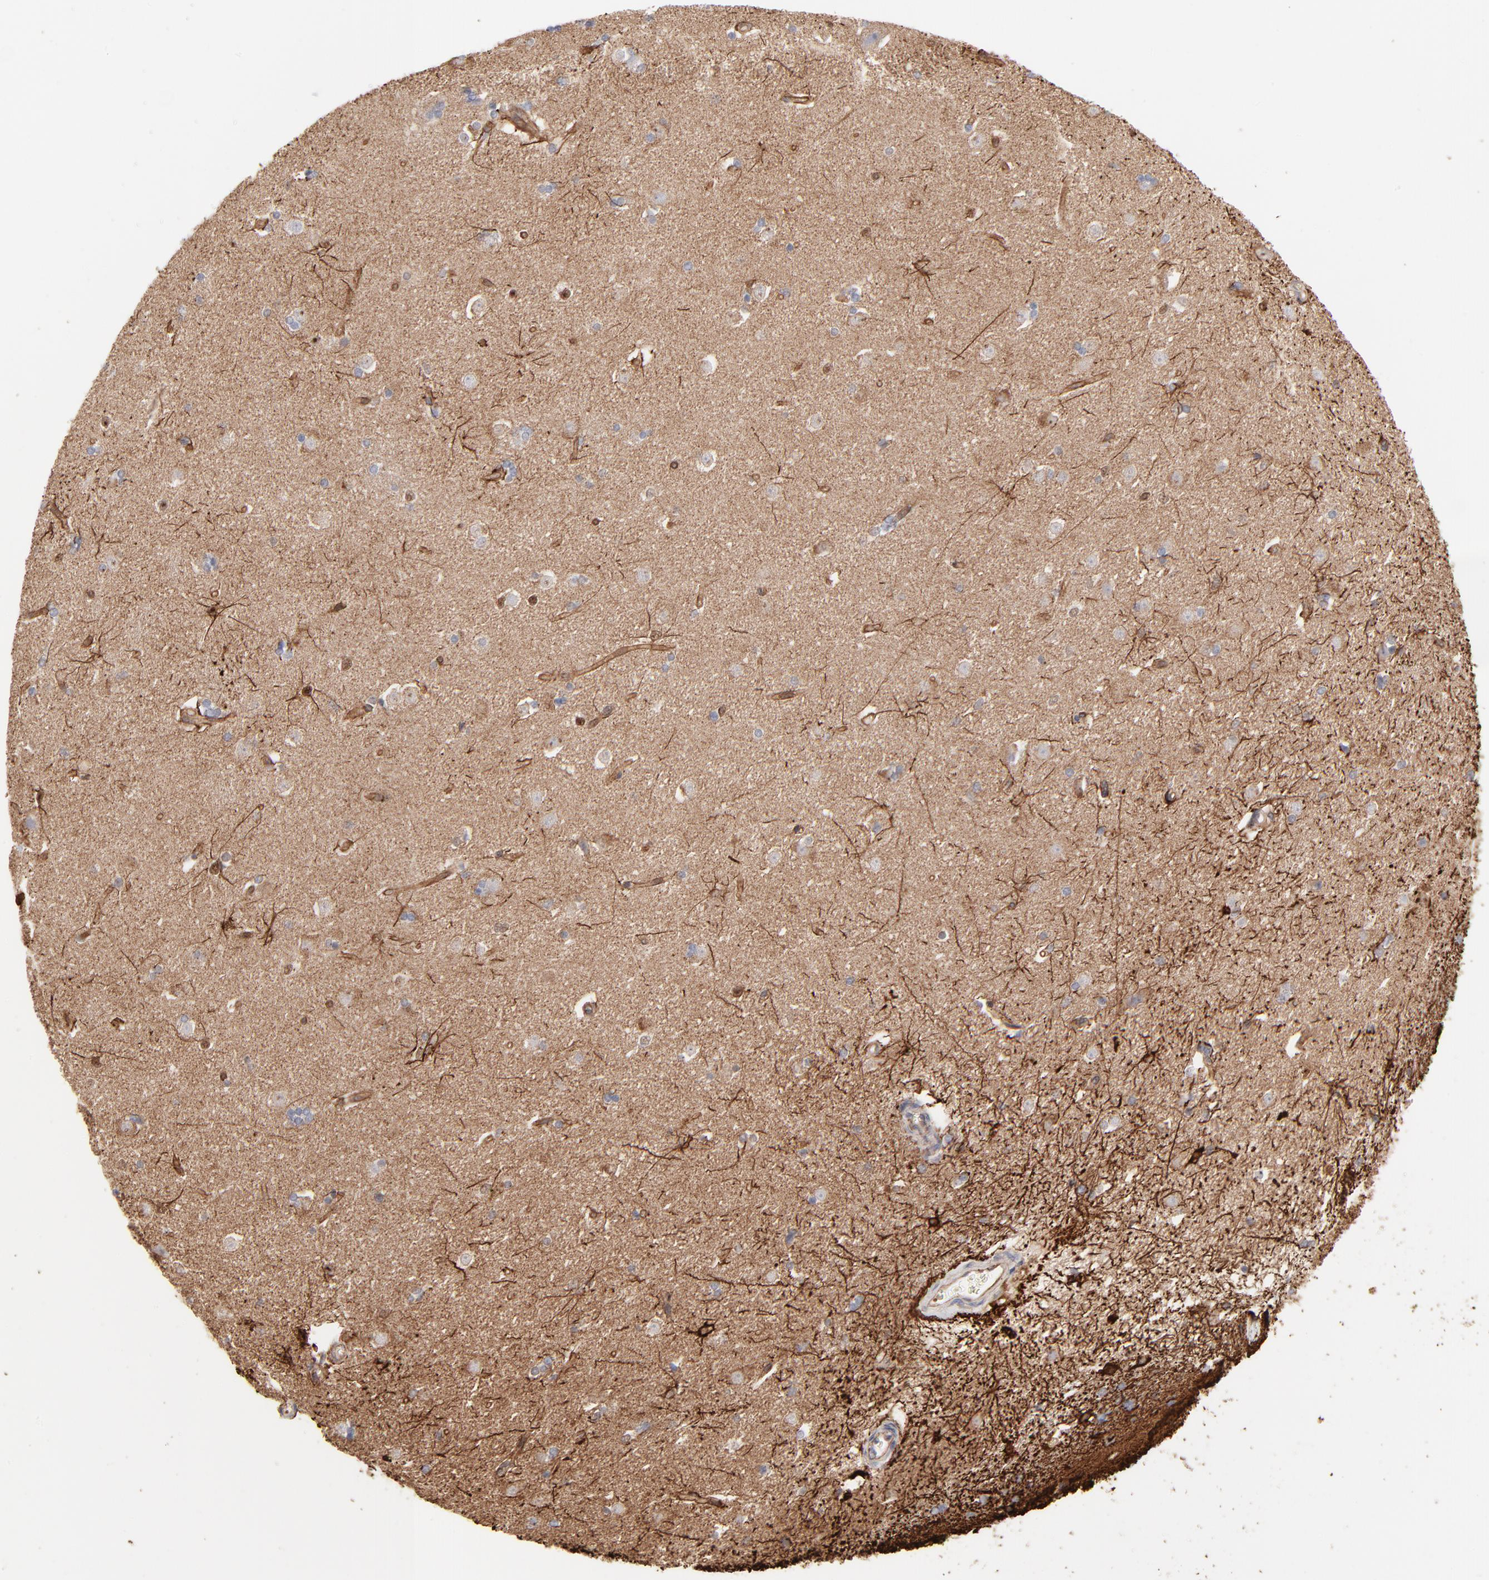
{"staining": {"intensity": "strong", "quantity": "25%-75%", "location": "cytoplasmic/membranous"}, "tissue": "caudate", "cell_type": "Glial cells", "image_type": "normal", "snomed": [{"axis": "morphology", "description": "Normal tissue, NOS"}, {"axis": "topography", "description": "Lateral ventricle wall"}], "caption": "Protein staining displays strong cytoplasmic/membranous expression in about 25%-75% of glial cells in unremarkable caudate.", "gene": "PXN", "patient": {"sex": "female", "age": 19}}